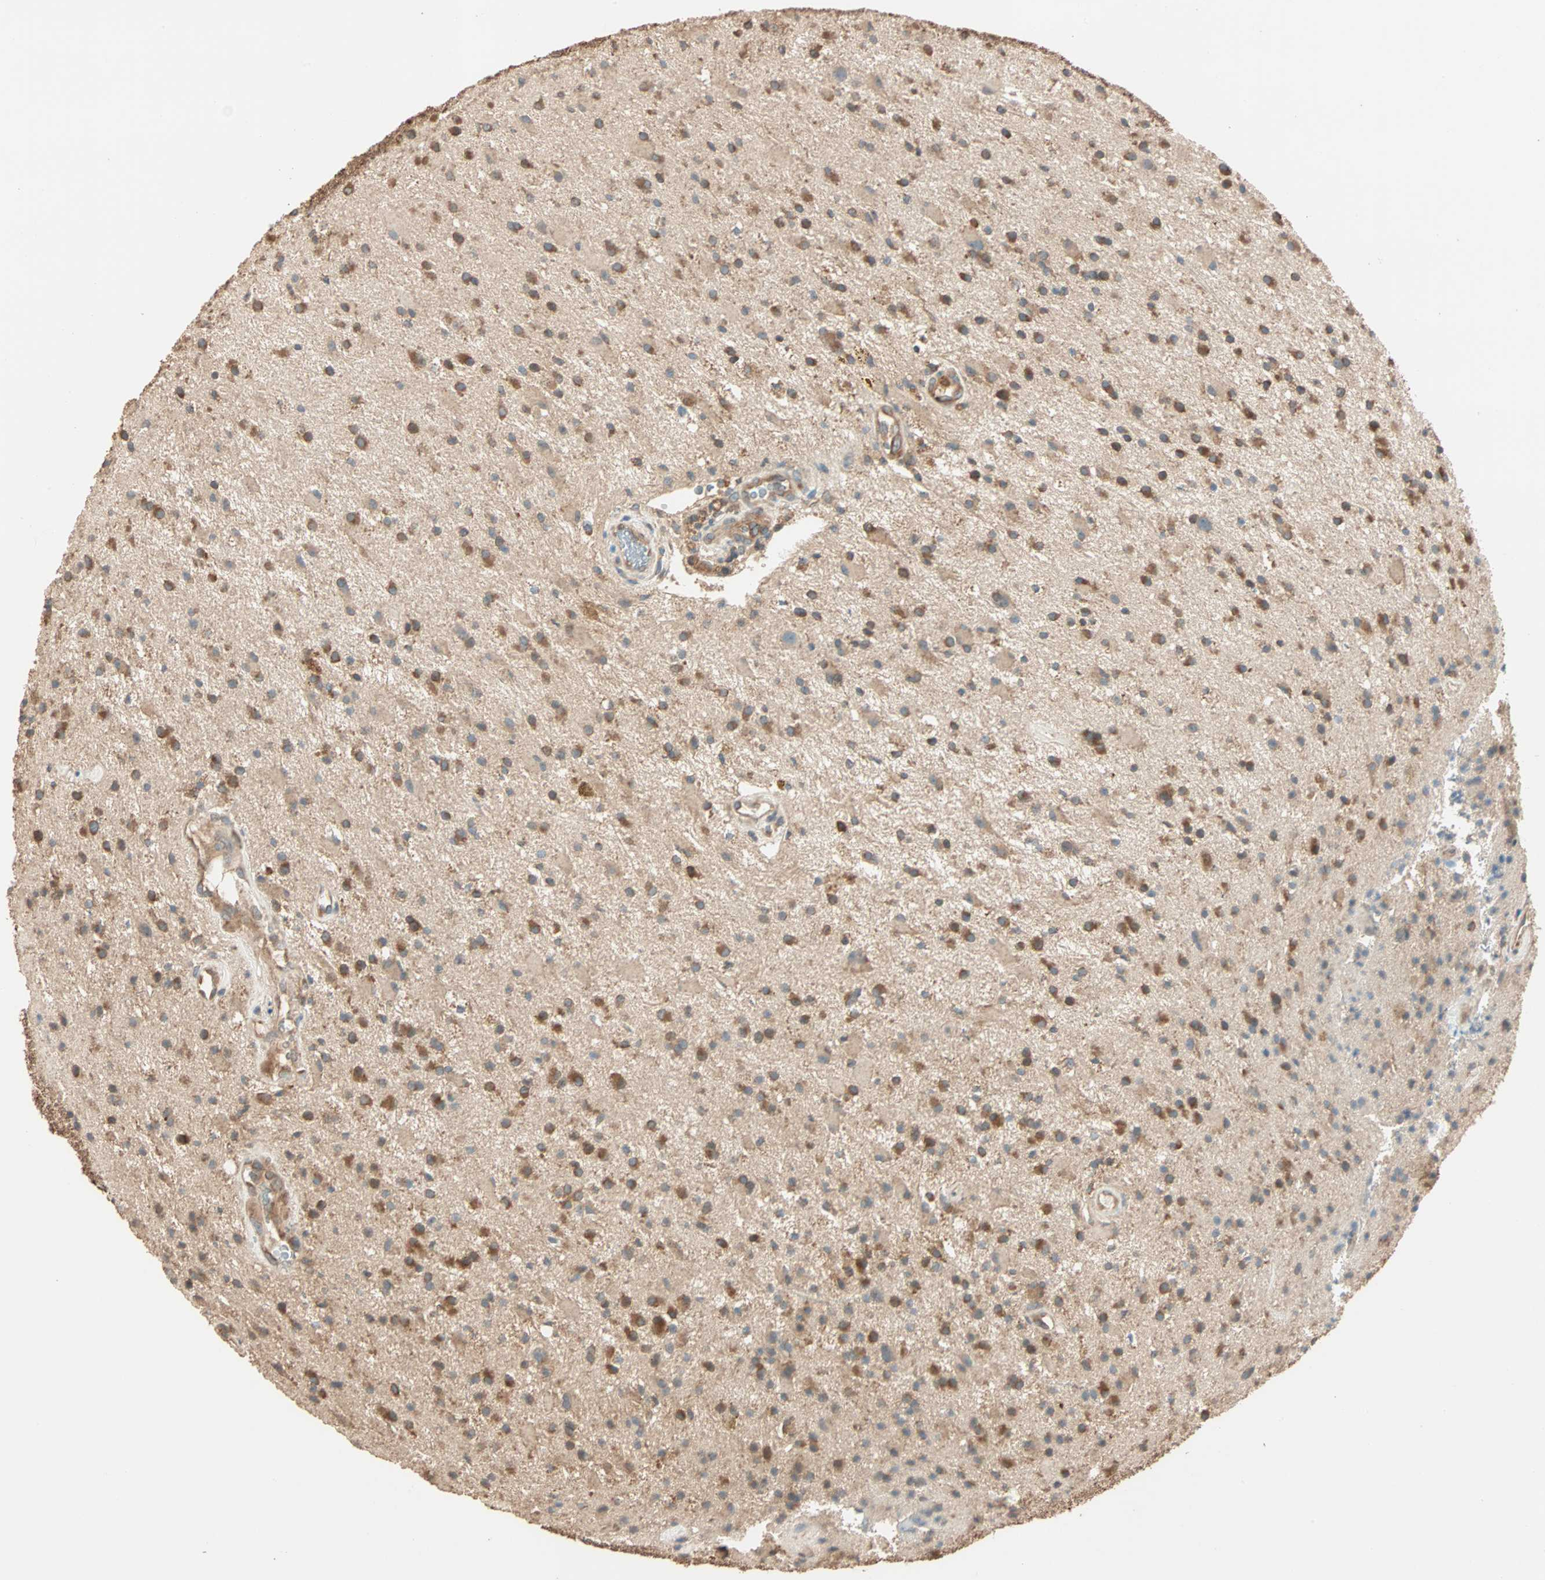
{"staining": {"intensity": "moderate", "quantity": ">75%", "location": "cytoplasmic/membranous"}, "tissue": "glioma", "cell_type": "Tumor cells", "image_type": "cancer", "snomed": [{"axis": "morphology", "description": "Glioma, malignant, Low grade"}, {"axis": "topography", "description": "Brain"}], "caption": "Malignant low-grade glioma stained with immunohistochemistry reveals moderate cytoplasmic/membranous positivity in about >75% of tumor cells. (DAB IHC with brightfield microscopy, high magnification).", "gene": "EIF4G2", "patient": {"sex": "male", "age": 58}}